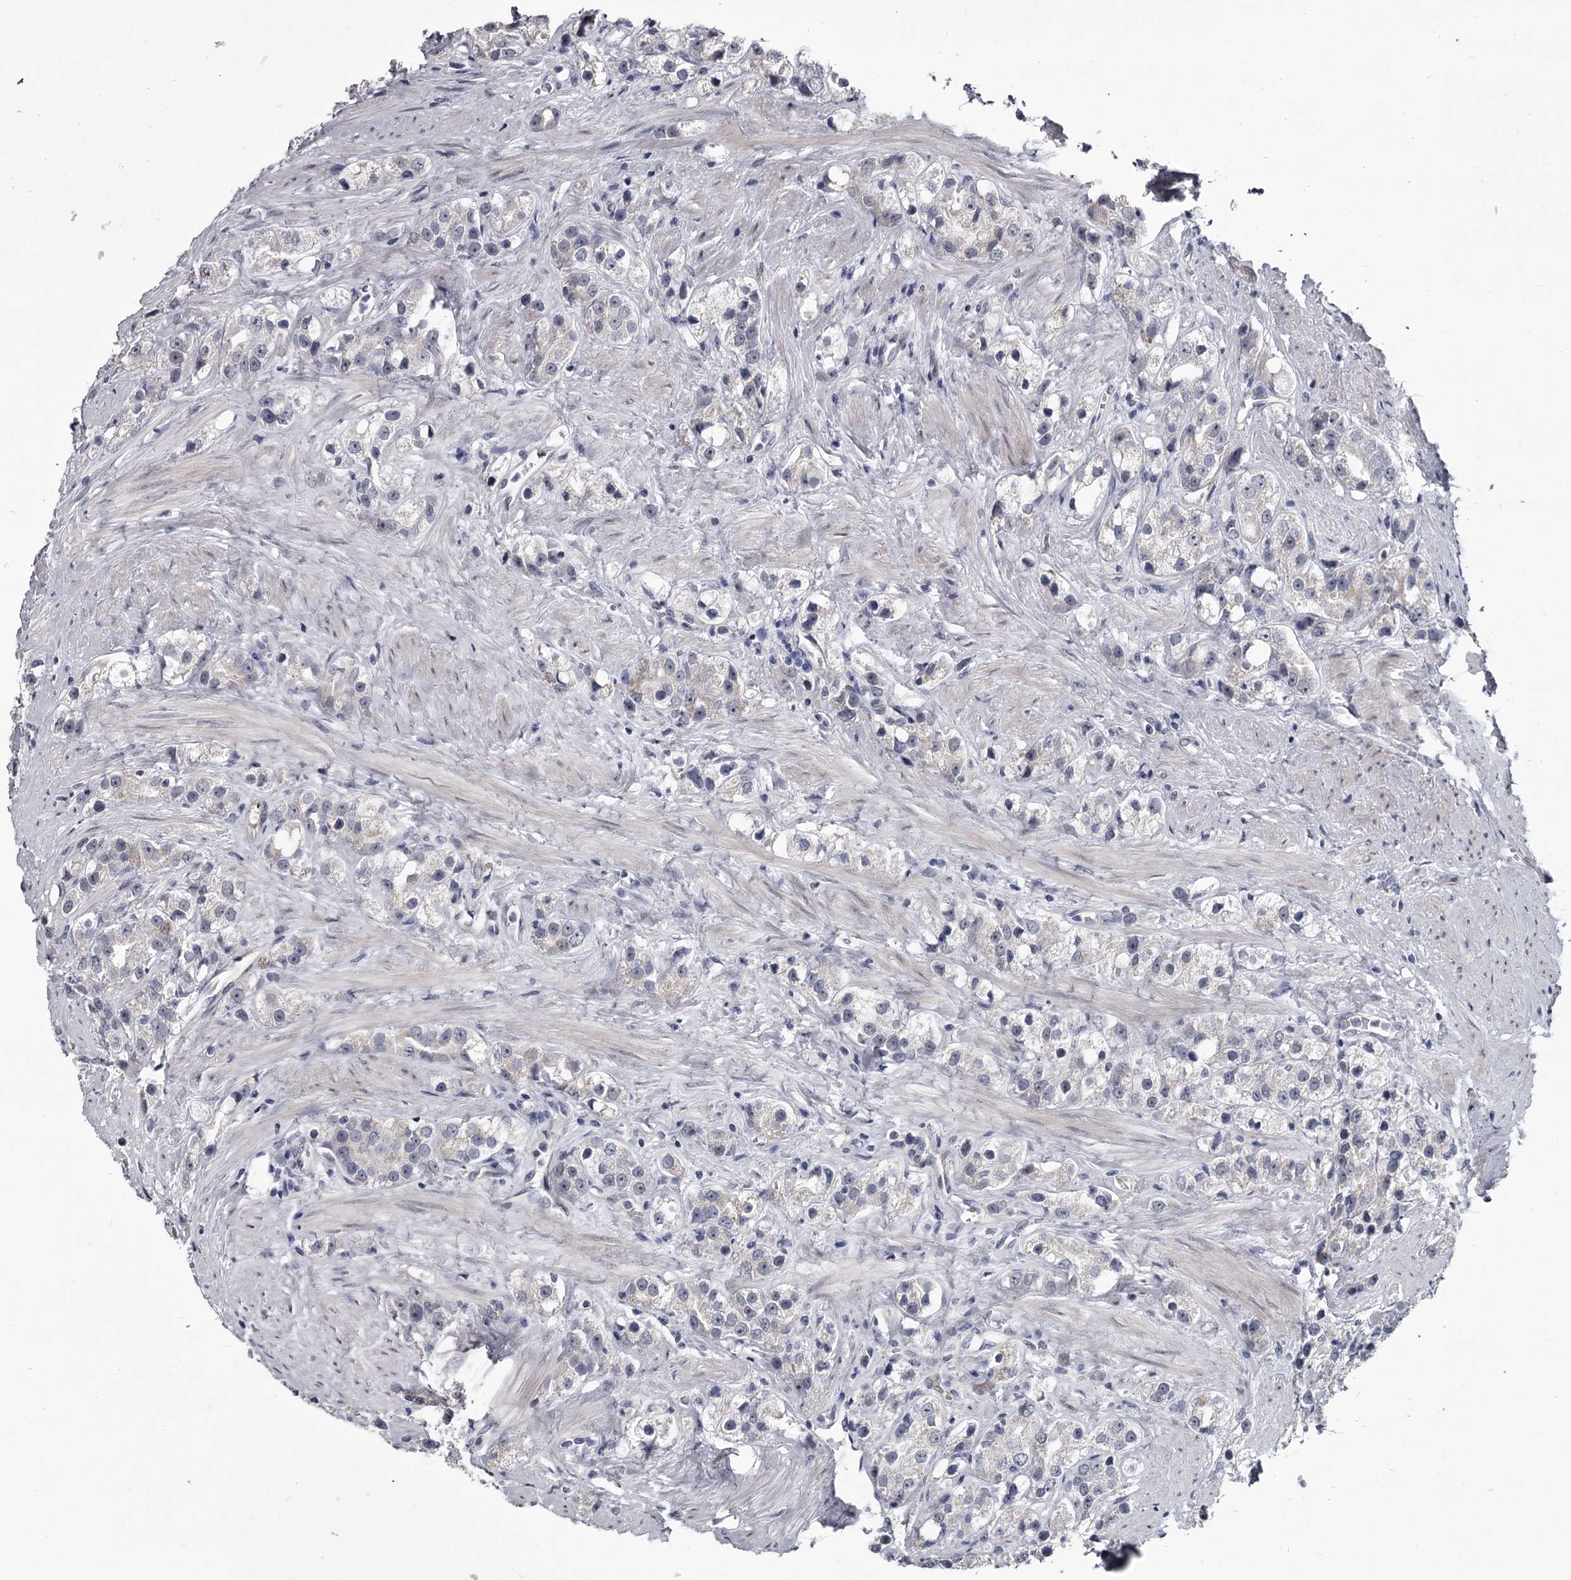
{"staining": {"intensity": "negative", "quantity": "none", "location": "none"}, "tissue": "prostate cancer", "cell_type": "Tumor cells", "image_type": "cancer", "snomed": [{"axis": "morphology", "description": "Adenocarcinoma, NOS"}, {"axis": "topography", "description": "Prostate"}], "caption": "Prostate adenocarcinoma was stained to show a protein in brown. There is no significant expression in tumor cells.", "gene": "PRPF40B", "patient": {"sex": "male", "age": 79}}